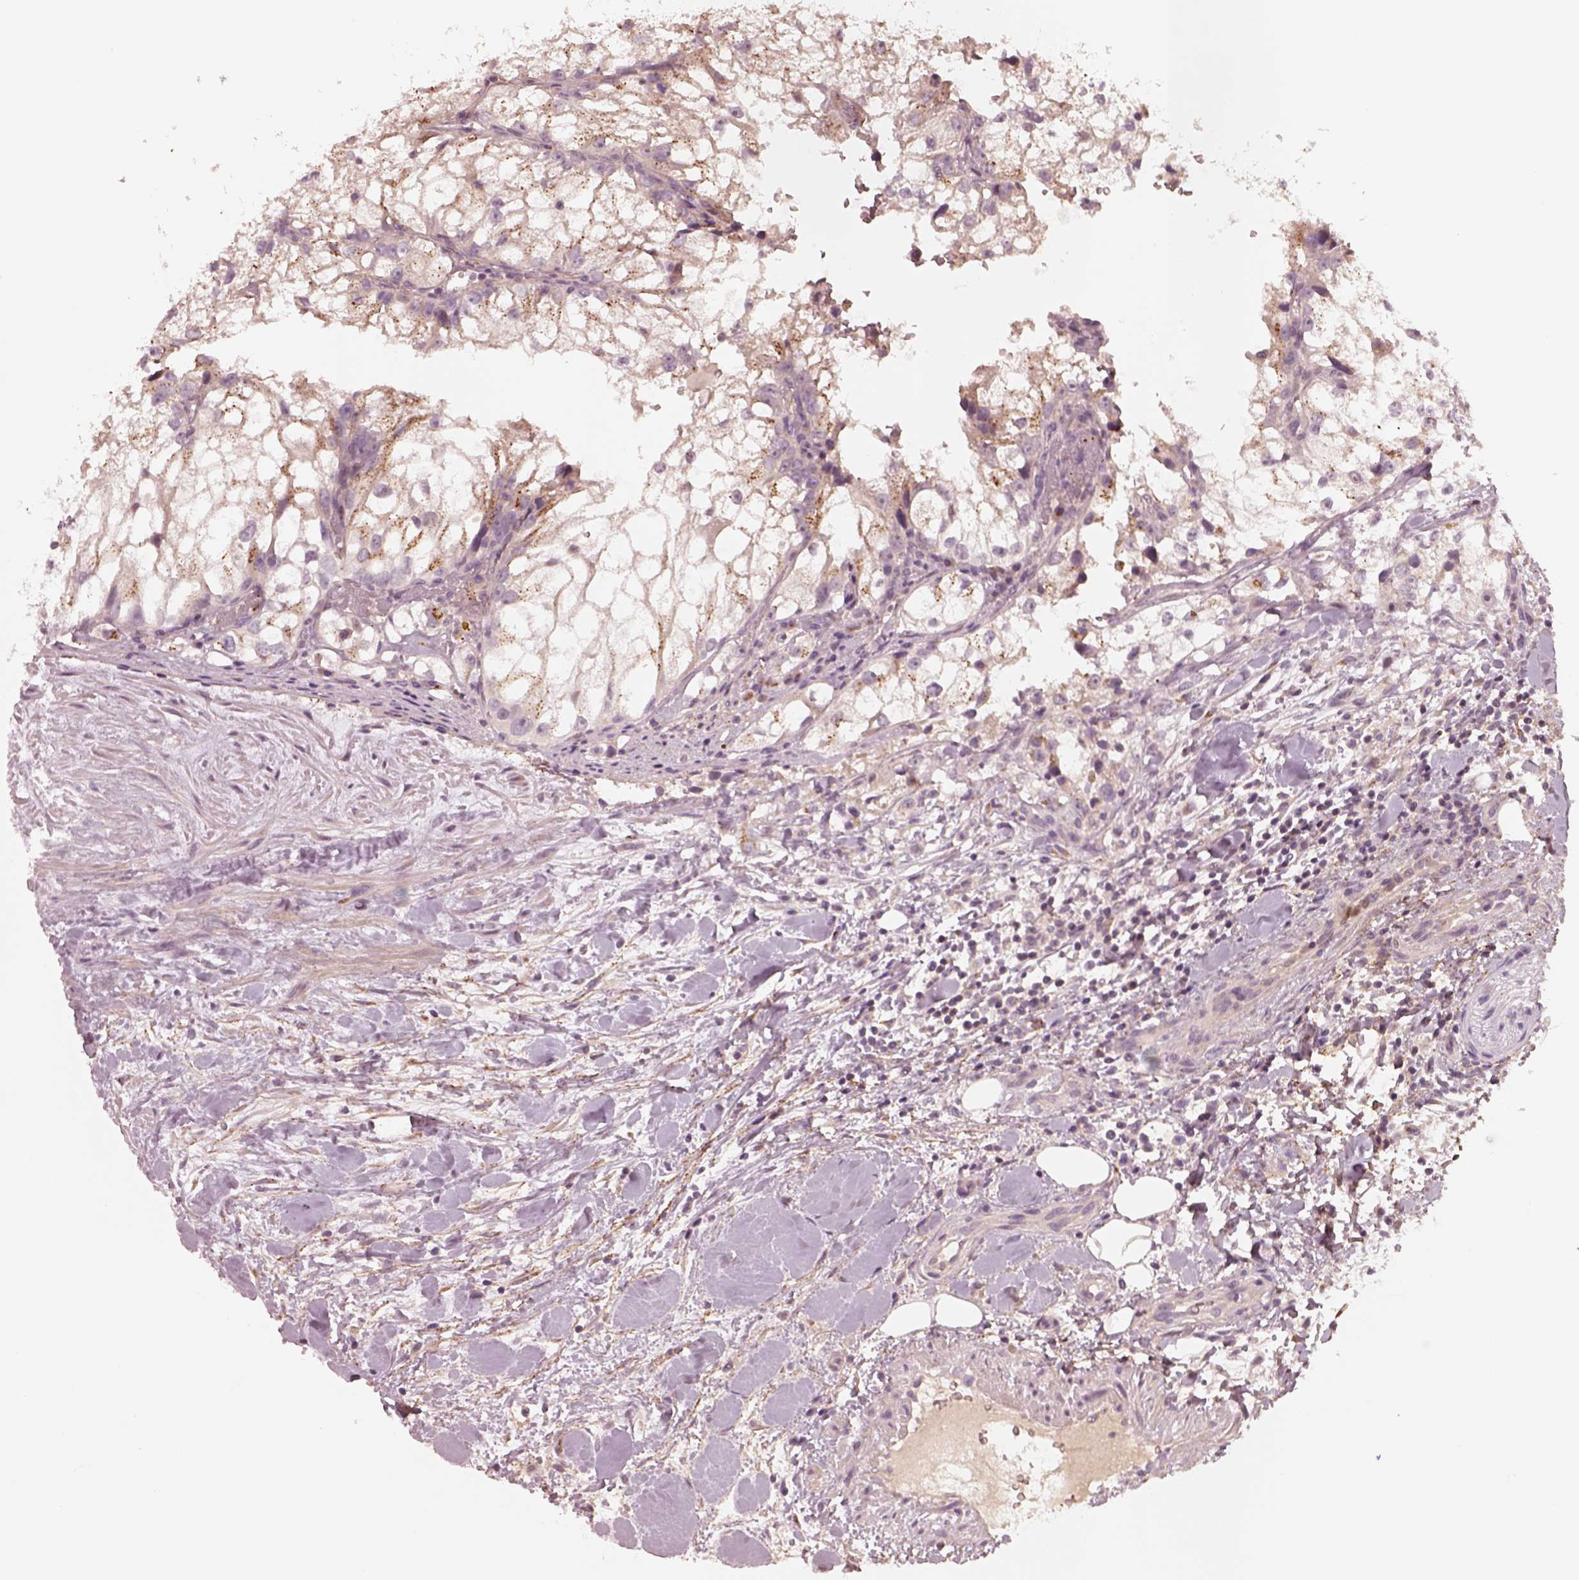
{"staining": {"intensity": "moderate", "quantity": ">75%", "location": "cytoplasmic/membranous"}, "tissue": "renal cancer", "cell_type": "Tumor cells", "image_type": "cancer", "snomed": [{"axis": "morphology", "description": "Adenocarcinoma, NOS"}, {"axis": "topography", "description": "Kidney"}], "caption": "Protein expression analysis of human renal cancer reveals moderate cytoplasmic/membranous expression in about >75% of tumor cells.", "gene": "SDCBP2", "patient": {"sex": "male", "age": 59}}